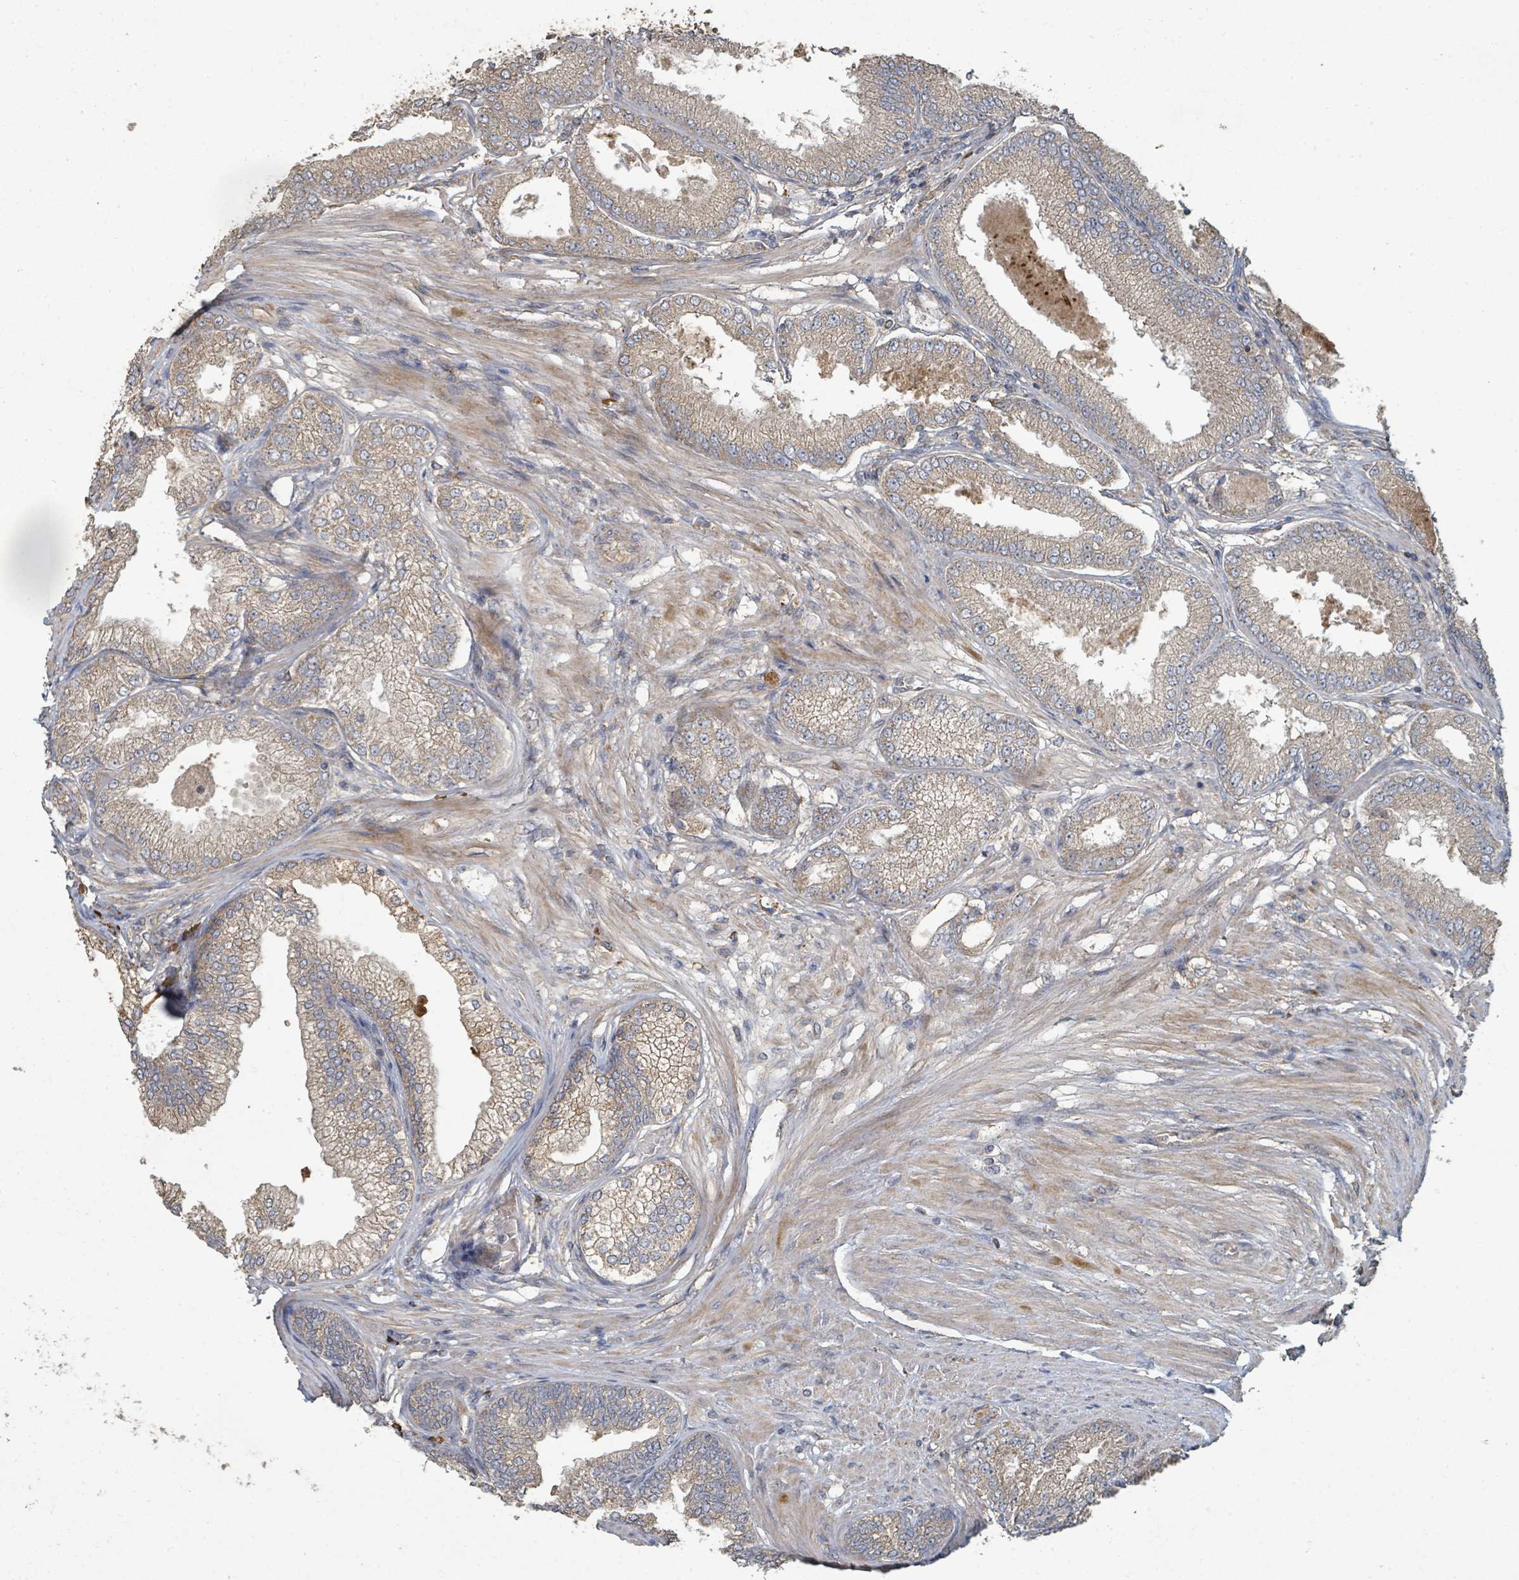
{"staining": {"intensity": "moderate", "quantity": ">75%", "location": "cytoplasmic/membranous"}, "tissue": "prostate cancer", "cell_type": "Tumor cells", "image_type": "cancer", "snomed": [{"axis": "morphology", "description": "Adenocarcinoma, High grade"}, {"axis": "topography", "description": "Prostate"}], "caption": "Protein expression analysis of prostate cancer displays moderate cytoplasmic/membranous positivity in approximately >75% of tumor cells. The staining was performed using DAB to visualize the protein expression in brown, while the nuclei were stained in blue with hematoxylin (Magnification: 20x).", "gene": "WDFY1", "patient": {"sex": "male", "age": 71}}